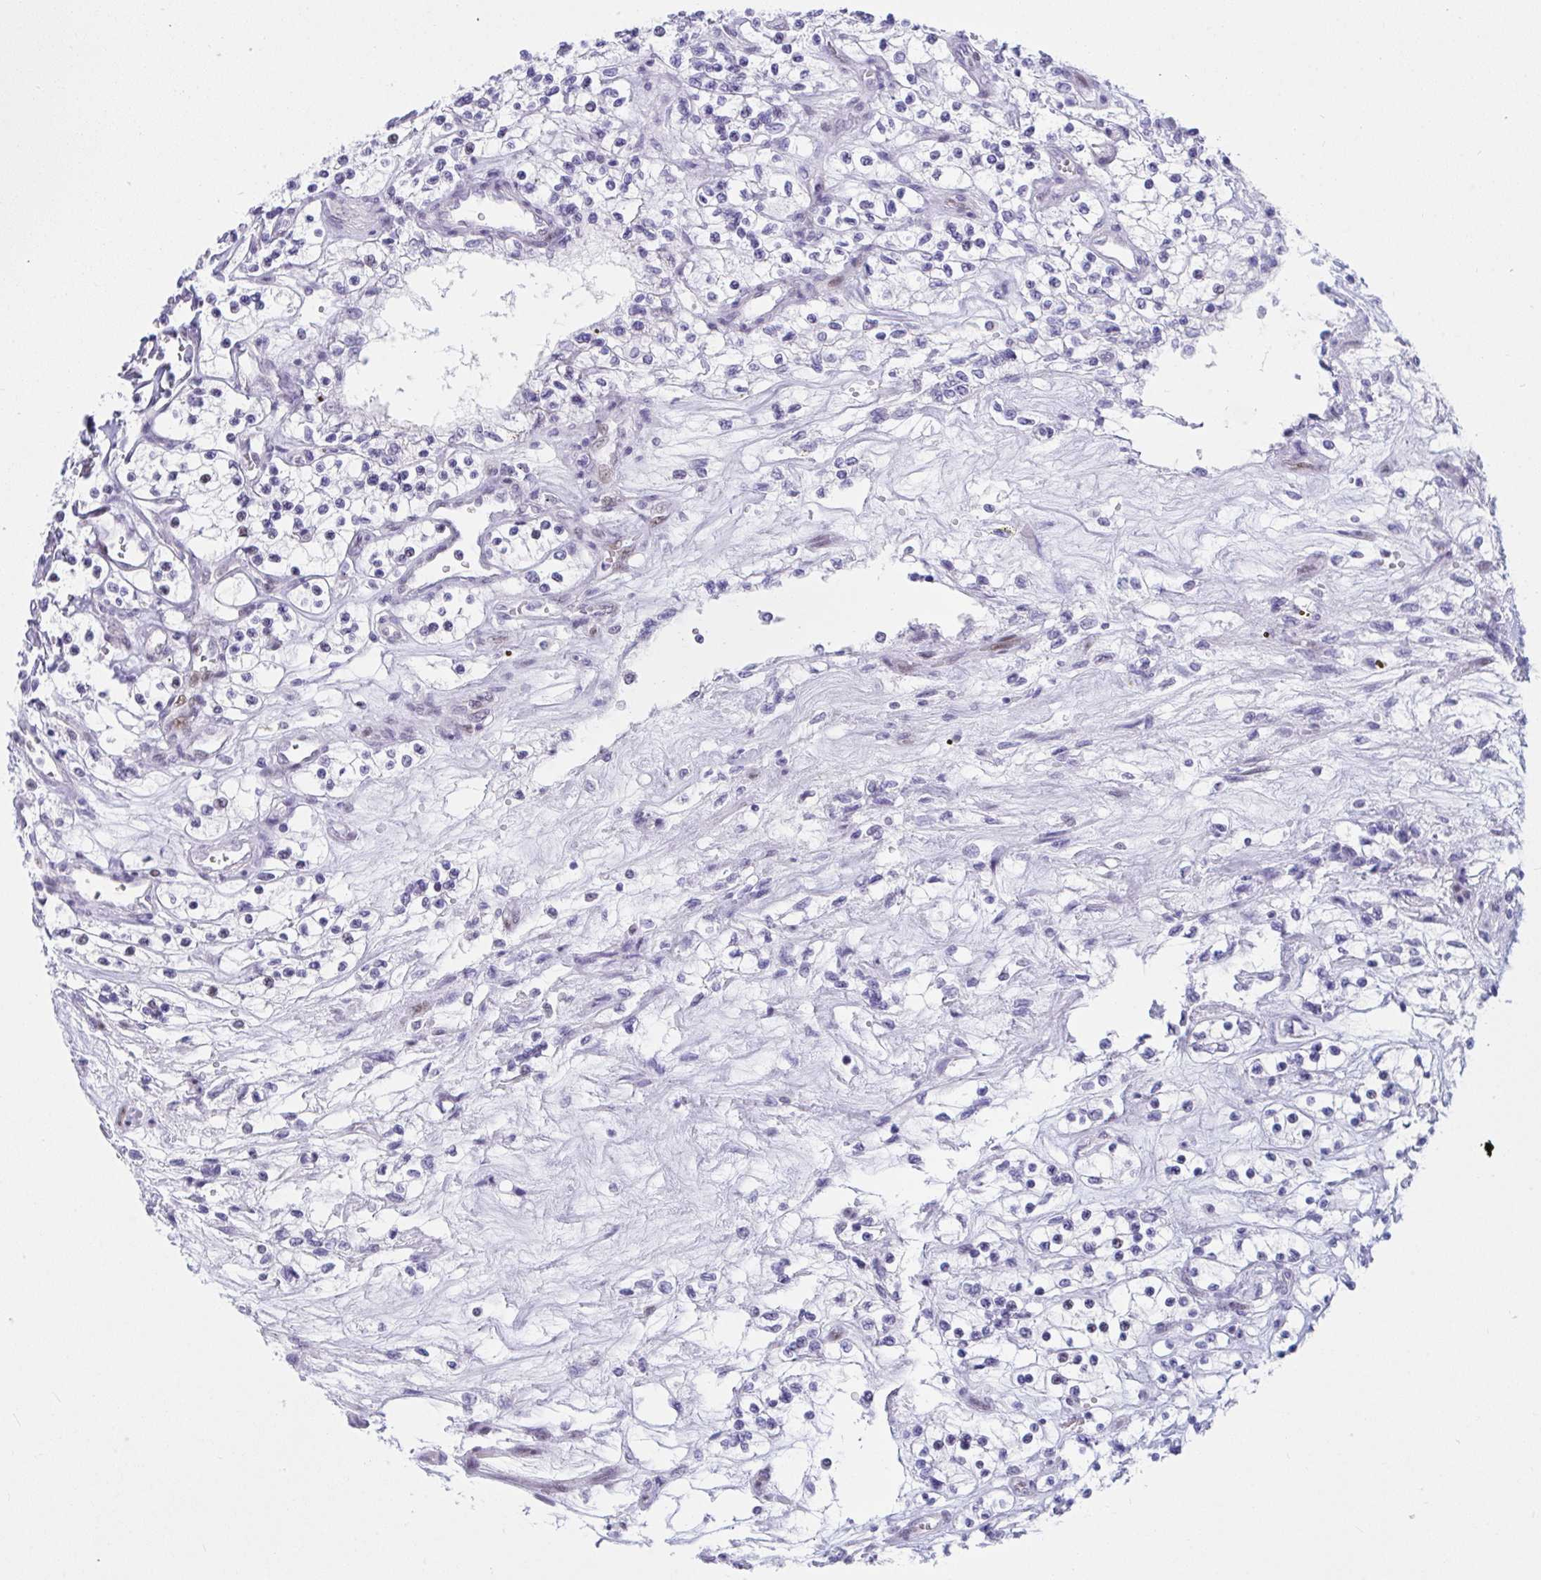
{"staining": {"intensity": "negative", "quantity": "none", "location": "none"}, "tissue": "renal cancer", "cell_type": "Tumor cells", "image_type": "cancer", "snomed": [{"axis": "morphology", "description": "Adenocarcinoma, NOS"}, {"axis": "topography", "description": "Kidney"}], "caption": "Immunohistochemistry photomicrograph of renal cancer (adenocarcinoma) stained for a protein (brown), which shows no staining in tumor cells.", "gene": "IKZF2", "patient": {"sex": "female", "age": 69}}